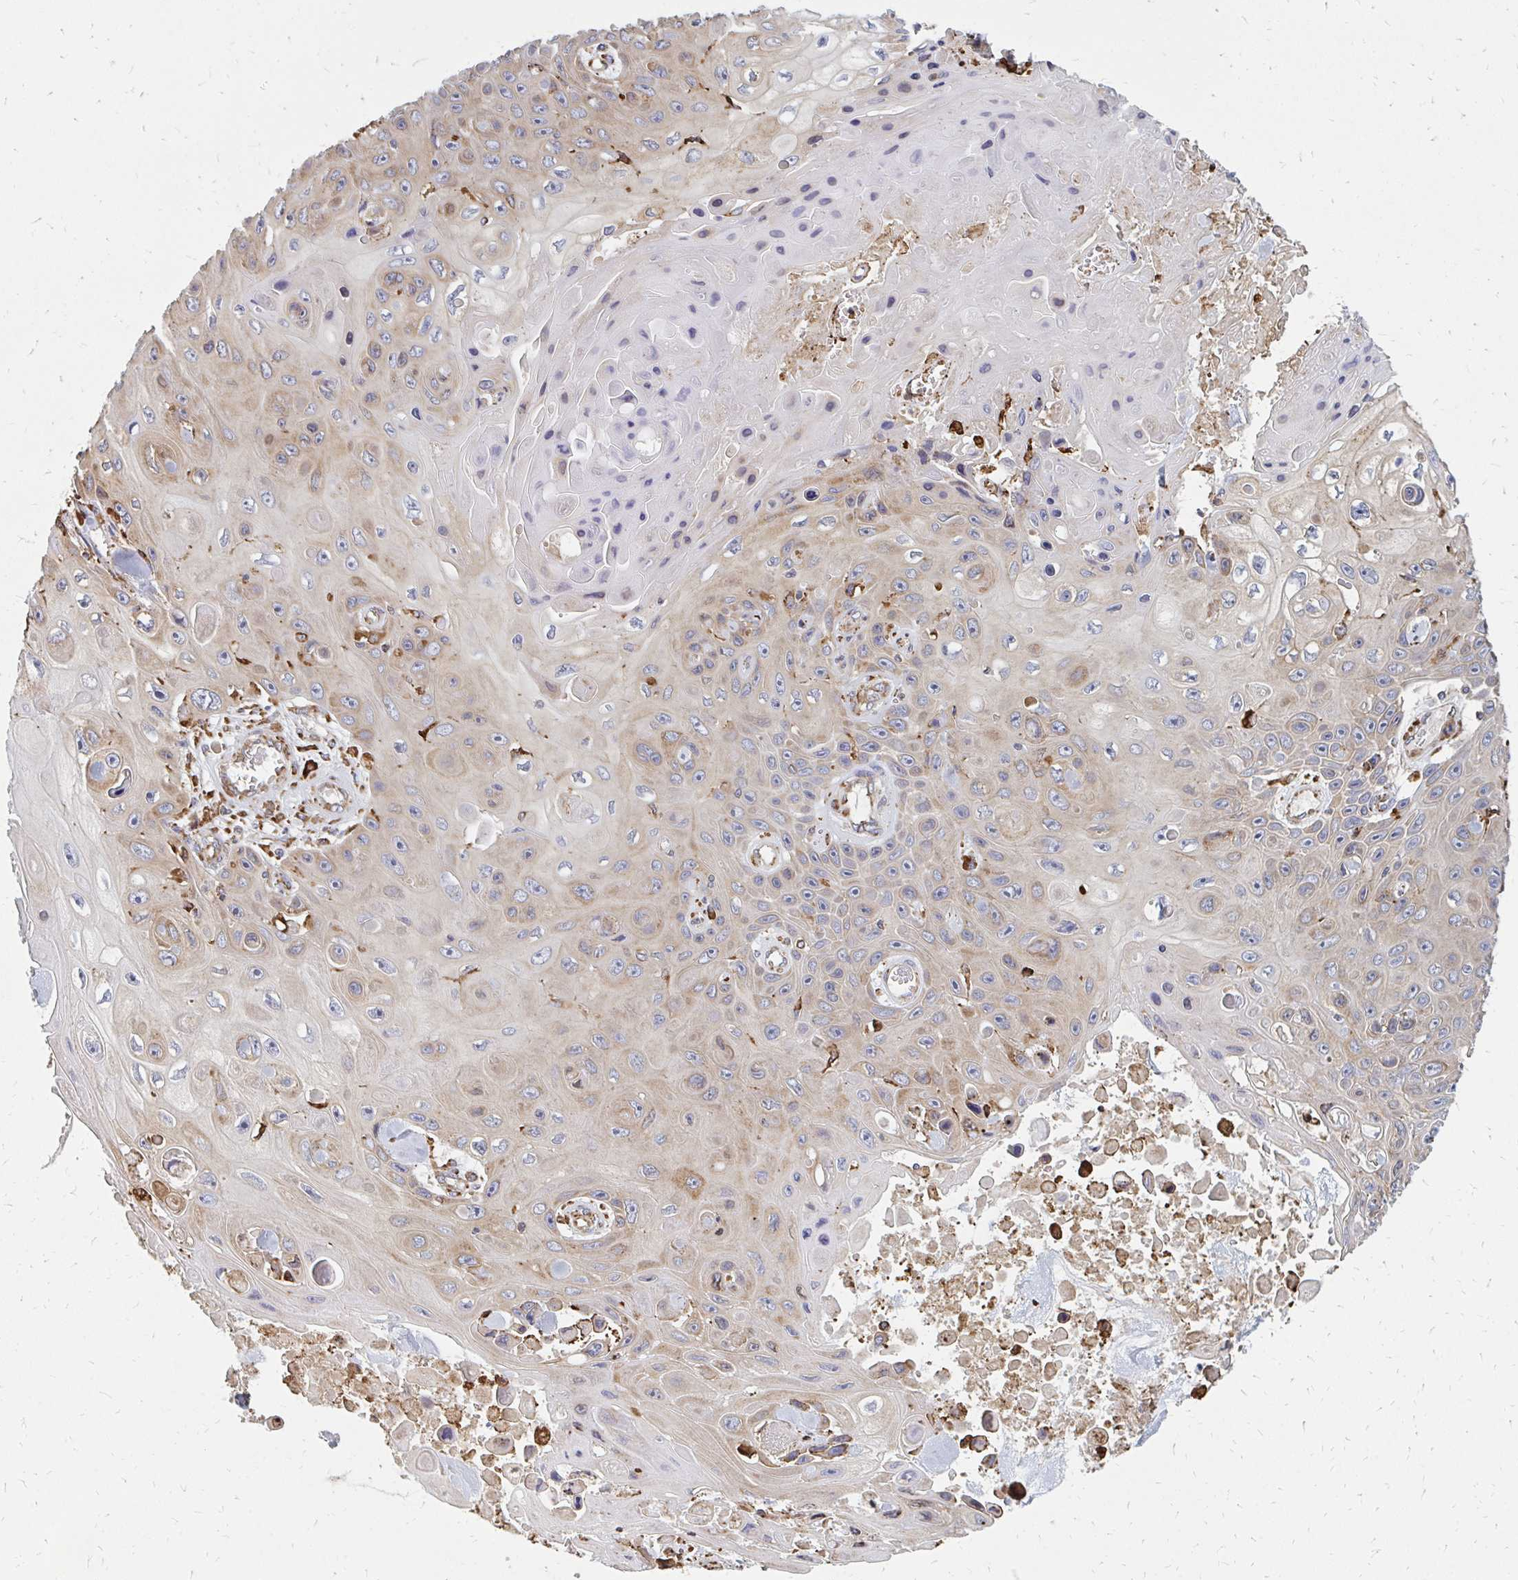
{"staining": {"intensity": "weak", "quantity": "<25%", "location": "cytoplasmic/membranous"}, "tissue": "skin cancer", "cell_type": "Tumor cells", "image_type": "cancer", "snomed": [{"axis": "morphology", "description": "Squamous cell carcinoma, NOS"}, {"axis": "topography", "description": "Skin"}], "caption": "This is an IHC photomicrograph of human skin cancer. There is no expression in tumor cells.", "gene": "PPP1R13L", "patient": {"sex": "male", "age": 82}}